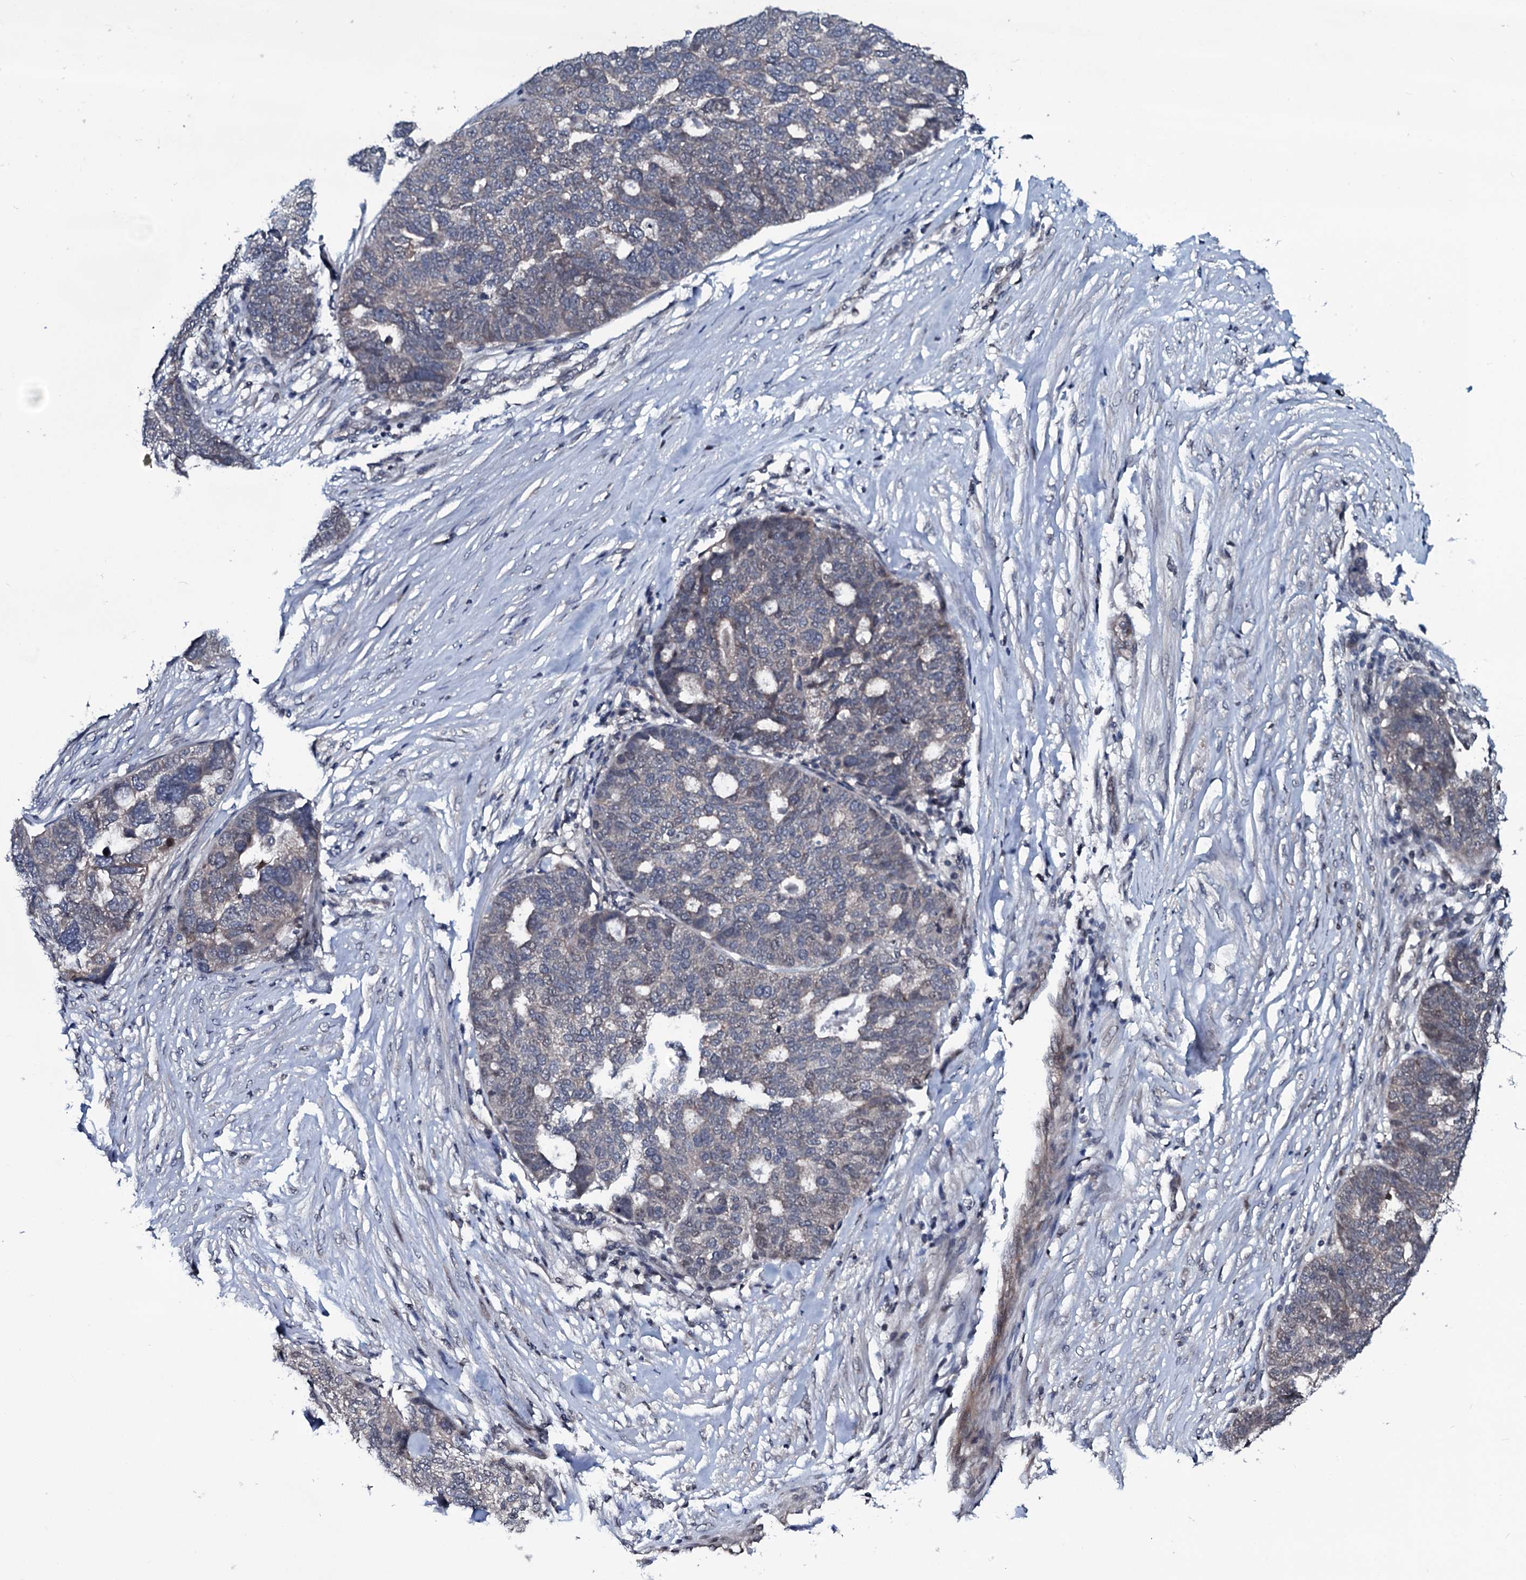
{"staining": {"intensity": "negative", "quantity": "none", "location": "none"}, "tissue": "ovarian cancer", "cell_type": "Tumor cells", "image_type": "cancer", "snomed": [{"axis": "morphology", "description": "Cystadenocarcinoma, serous, NOS"}, {"axis": "topography", "description": "Ovary"}], "caption": "This is an immunohistochemistry photomicrograph of ovarian serous cystadenocarcinoma. There is no expression in tumor cells.", "gene": "OGFOD2", "patient": {"sex": "female", "age": 59}}